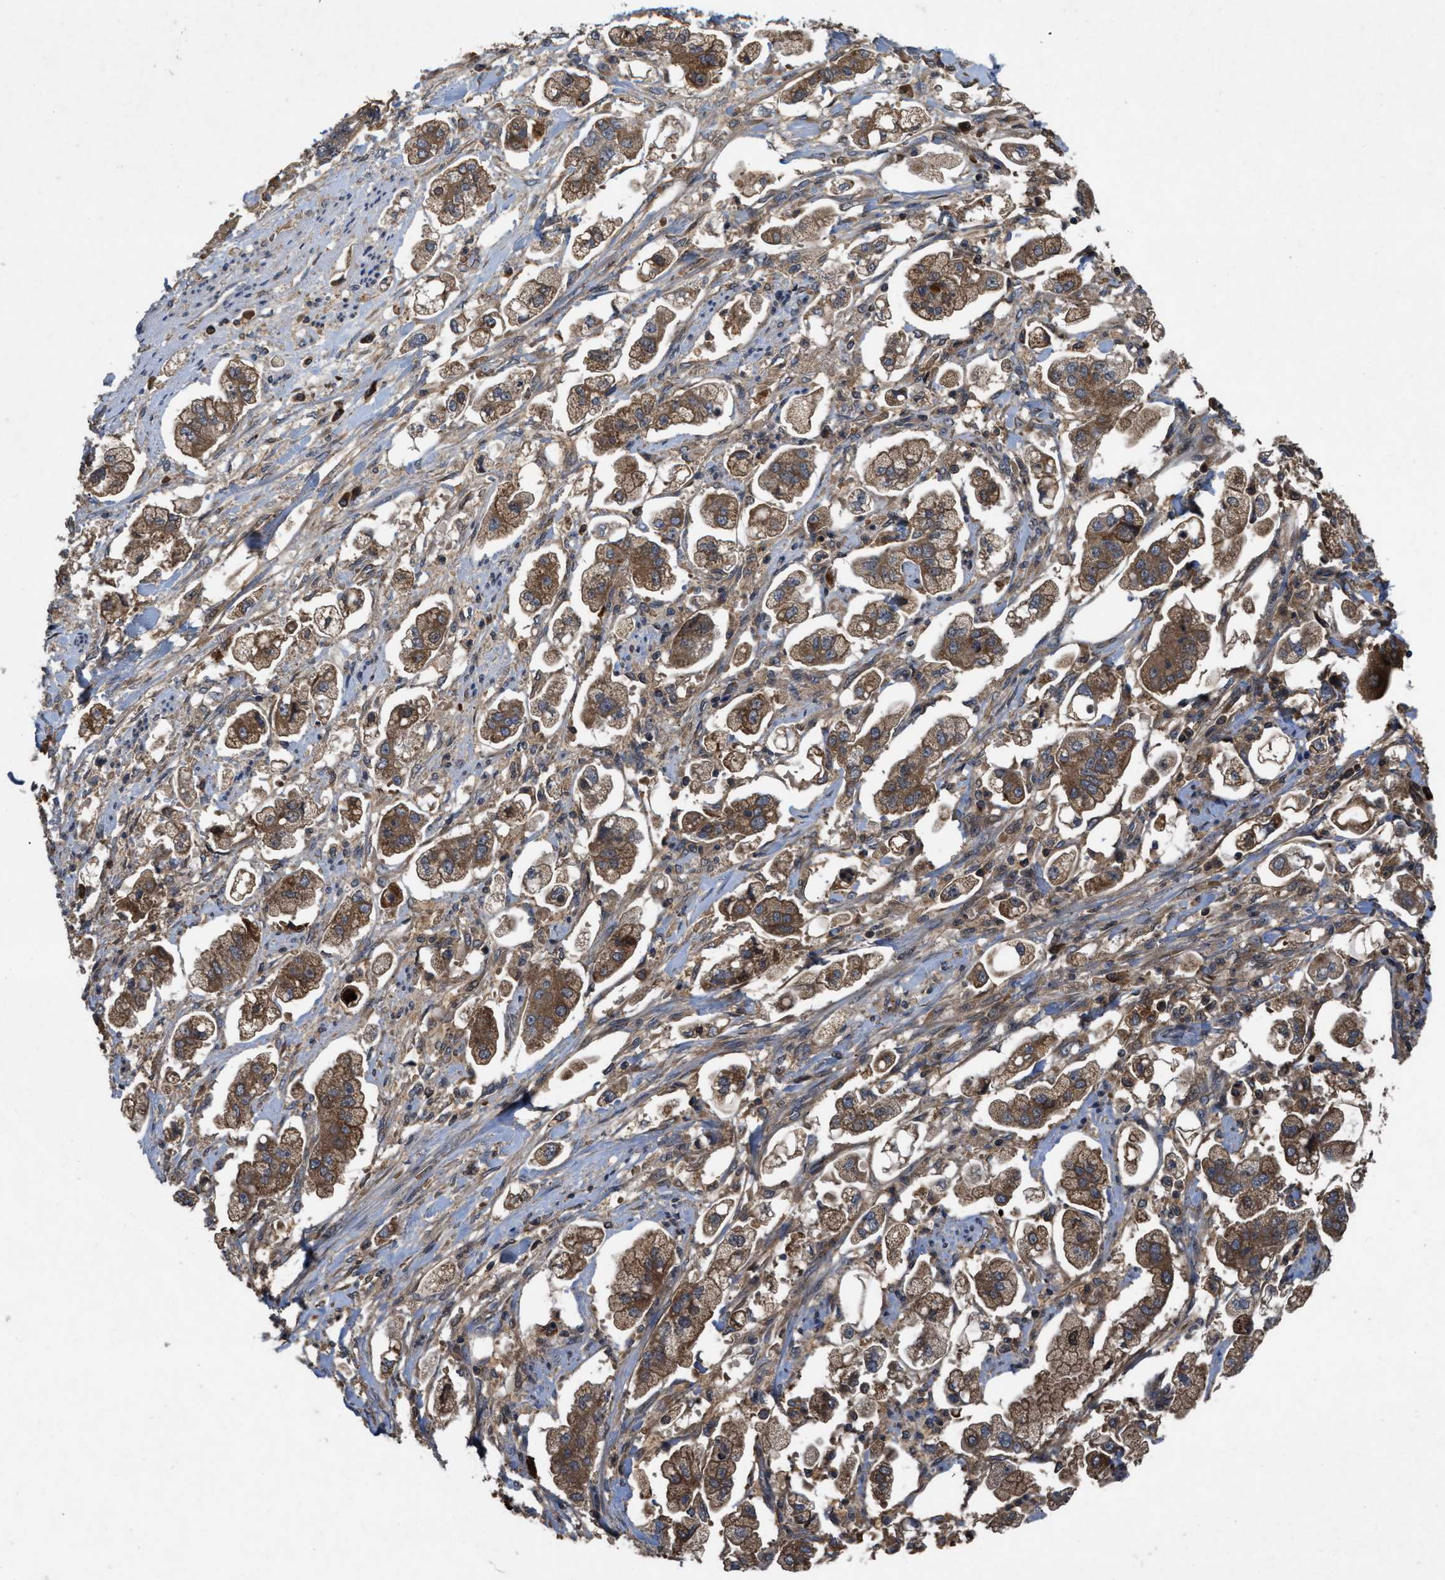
{"staining": {"intensity": "moderate", "quantity": ">75%", "location": "cytoplasmic/membranous"}, "tissue": "stomach cancer", "cell_type": "Tumor cells", "image_type": "cancer", "snomed": [{"axis": "morphology", "description": "Adenocarcinoma, NOS"}, {"axis": "topography", "description": "Stomach"}], "caption": "Human adenocarcinoma (stomach) stained for a protein (brown) exhibits moderate cytoplasmic/membranous positive staining in approximately >75% of tumor cells.", "gene": "RAB2A", "patient": {"sex": "male", "age": 62}}